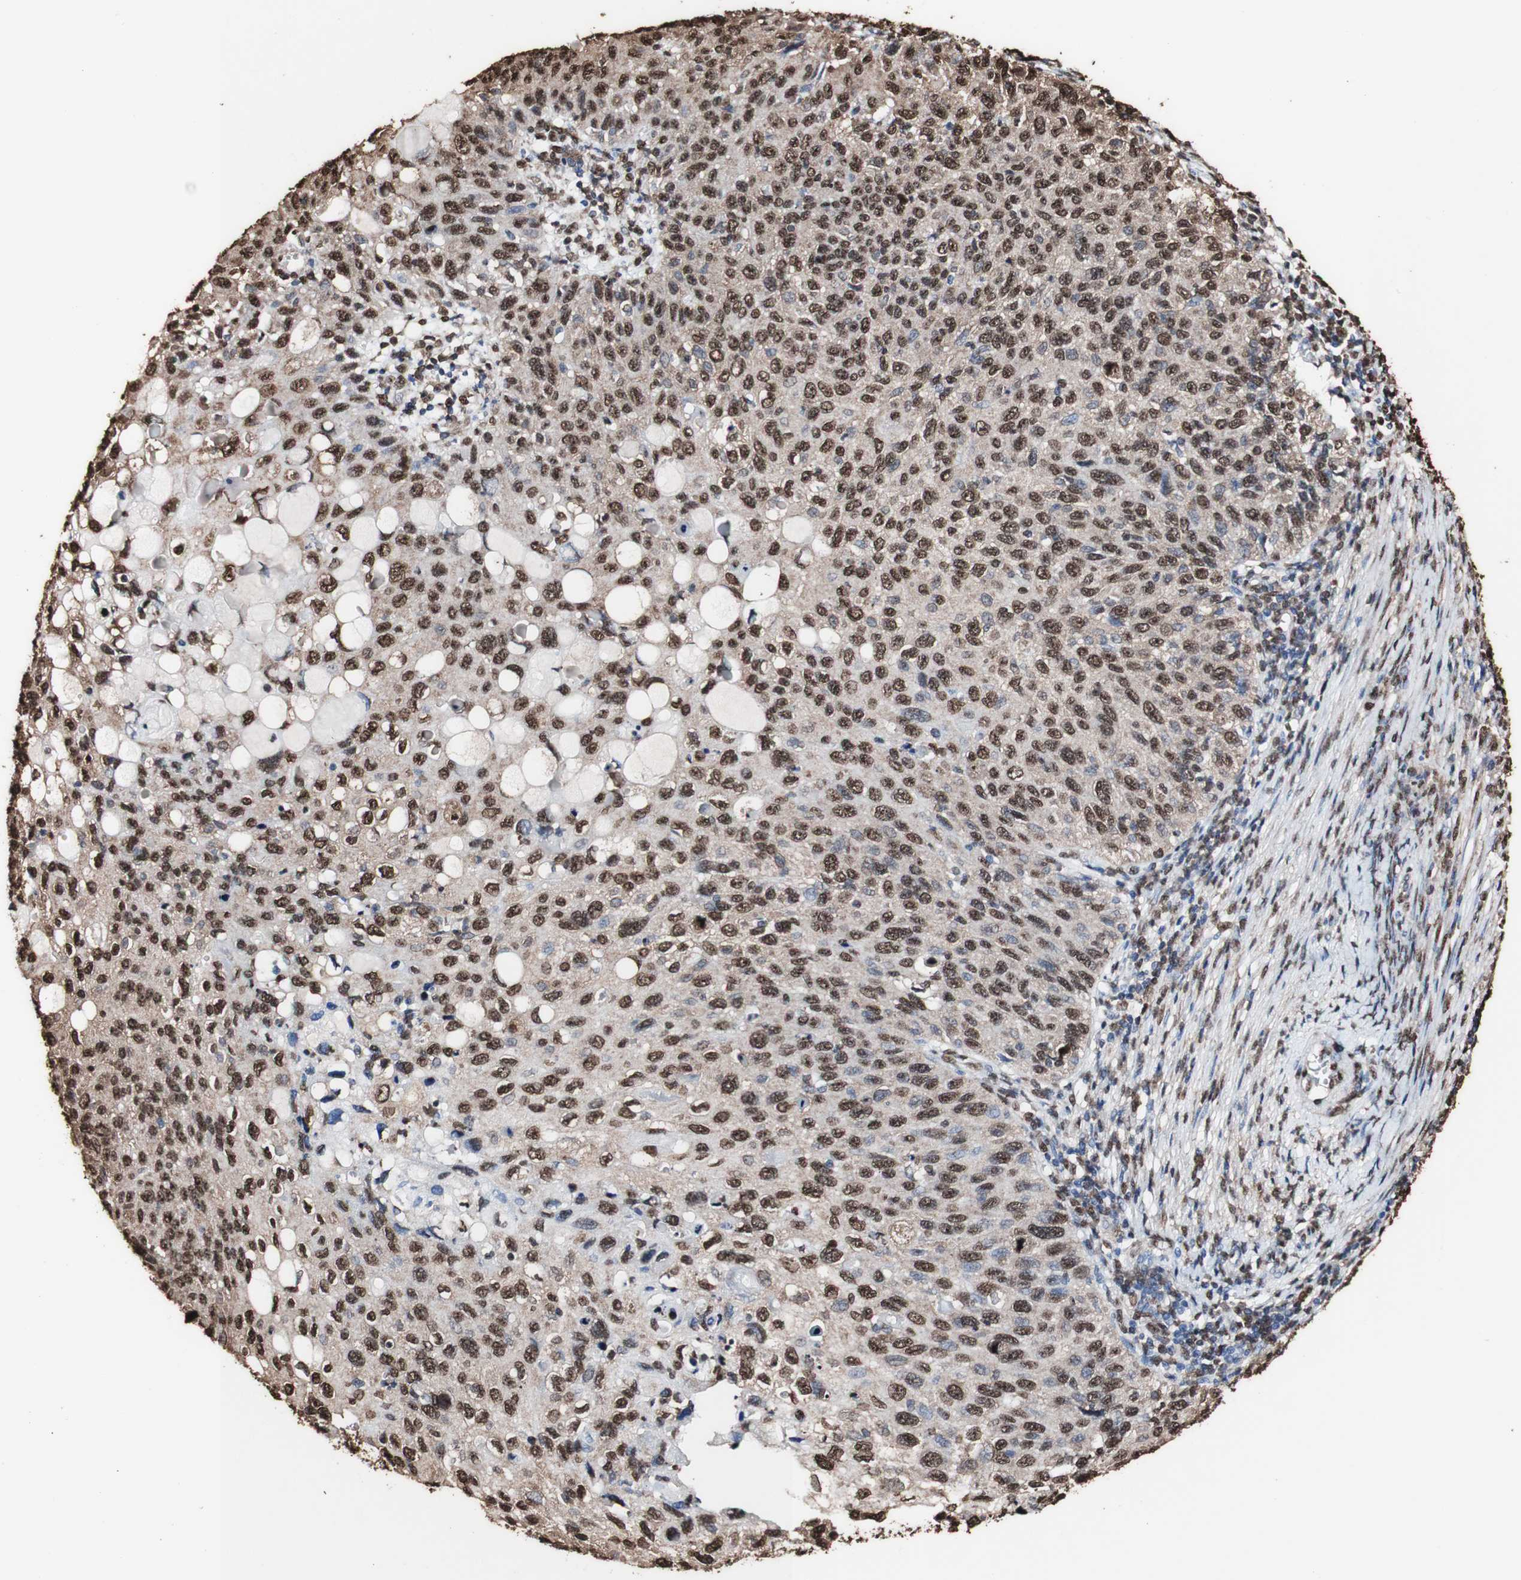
{"staining": {"intensity": "strong", "quantity": "25%-75%", "location": "cytoplasmic/membranous,nuclear"}, "tissue": "cervical cancer", "cell_type": "Tumor cells", "image_type": "cancer", "snomed": [{"axis": "morphology", "description": "Squamous cell carcinoma, NOS"}, {"axis": "topography", "description": "Cervix"}], "caption": "Immunohistochemical staining of human squamous cell carcinoma (cervical) displays high levels of strong cytoplasmic/membranous and nuclear protein expression in about 25%-75% of tumor cells.", "gene": "PIDD1", "patient": {"sex": "female", "age": 70}}